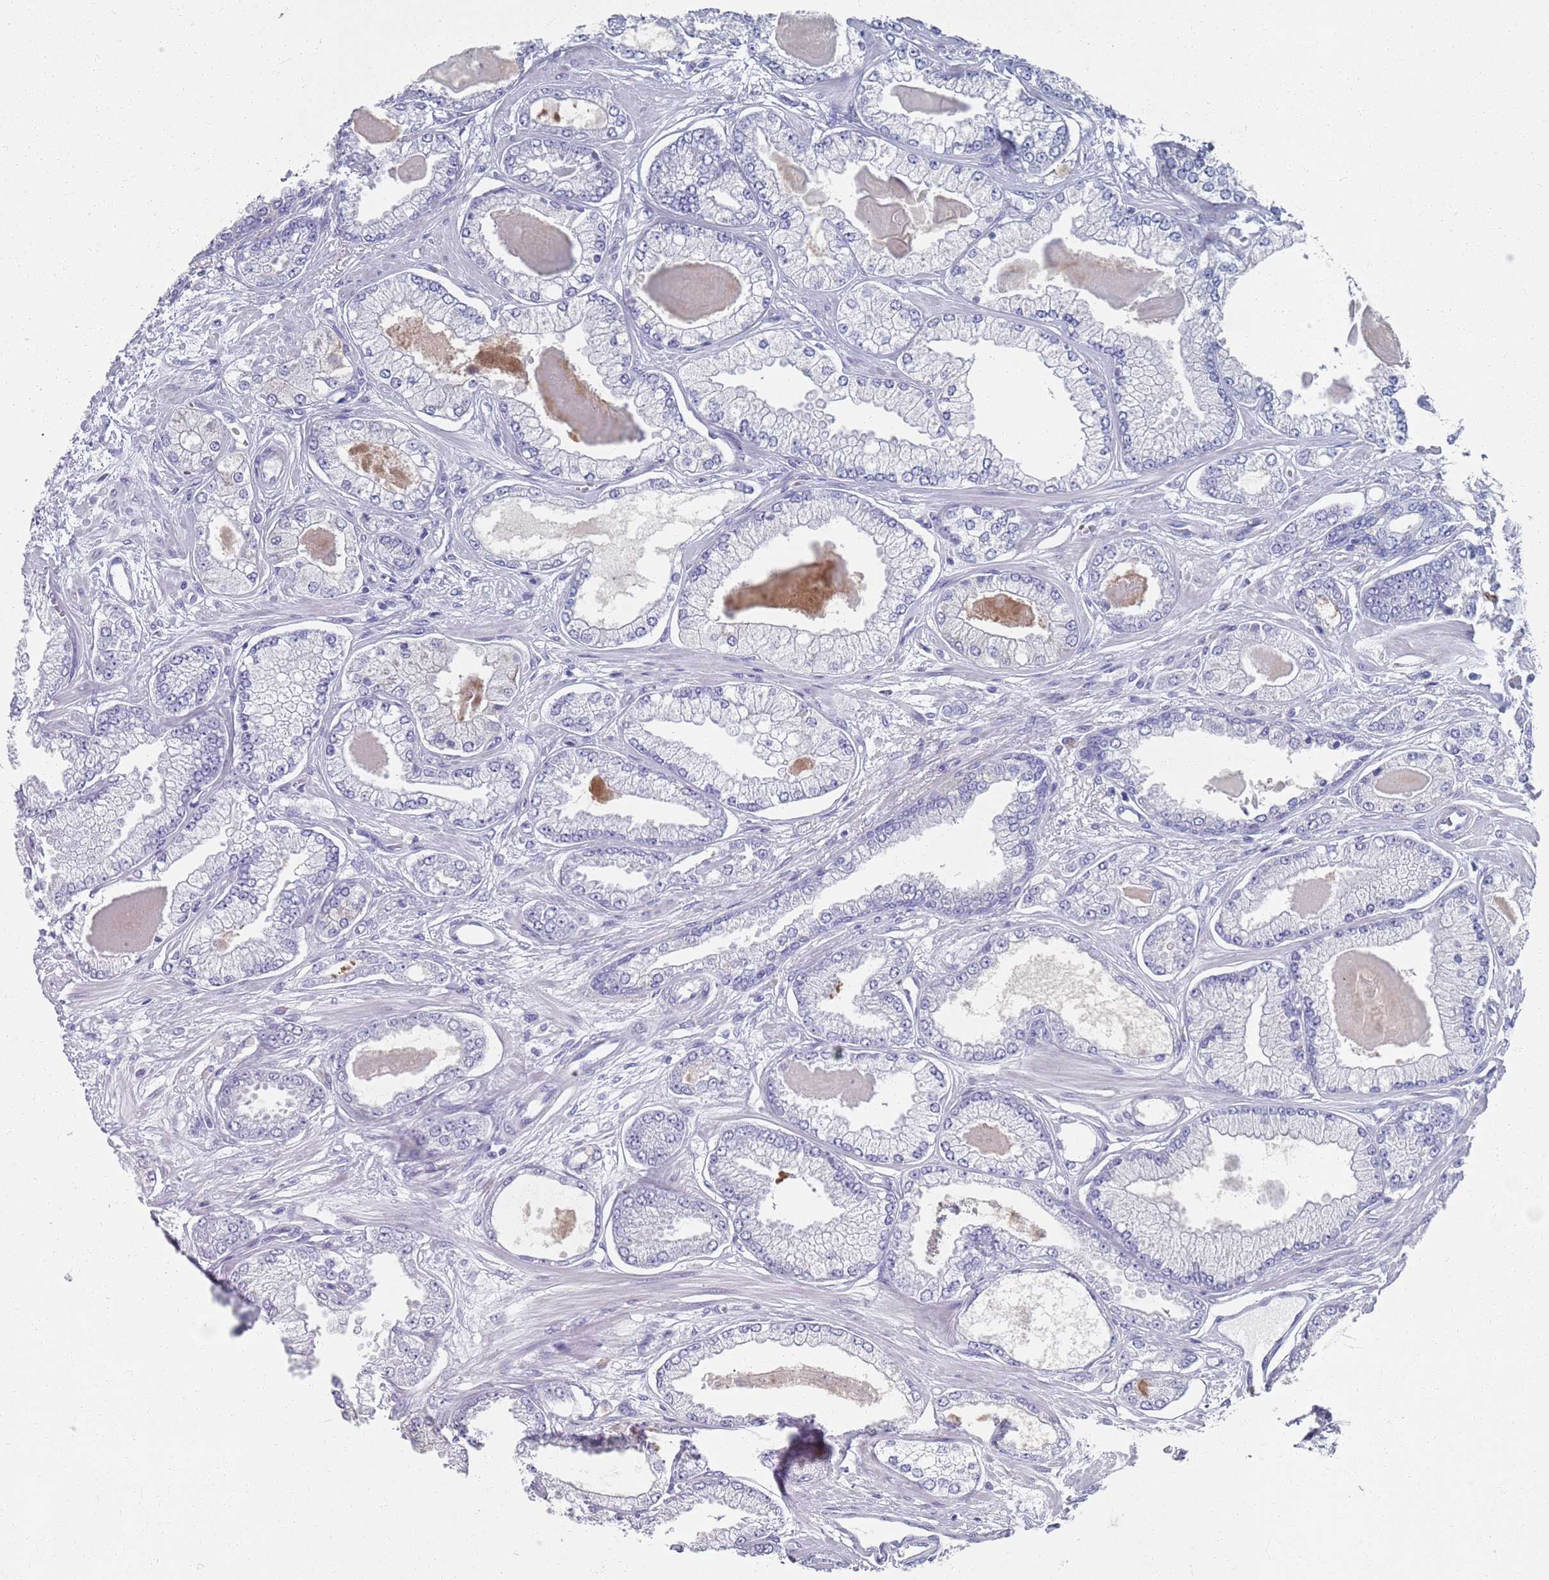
{"staining": {"intensity": "negative", "quantity": "none", "location": "none"}, "tissue": "prostate cancer", "cell_type": "Tumor cells", "image_type": "cancer", "snomed": [{"axis": "morphology", "description": "Adenocarcinoma, Low grade"}, {"axis": "topography", "description": "Prostate"}], "caption": "Tumor cells show no significant staining in prostate cancer.", "gene": "PLOD1", "patient": {"sex": "male", "age": 64}}